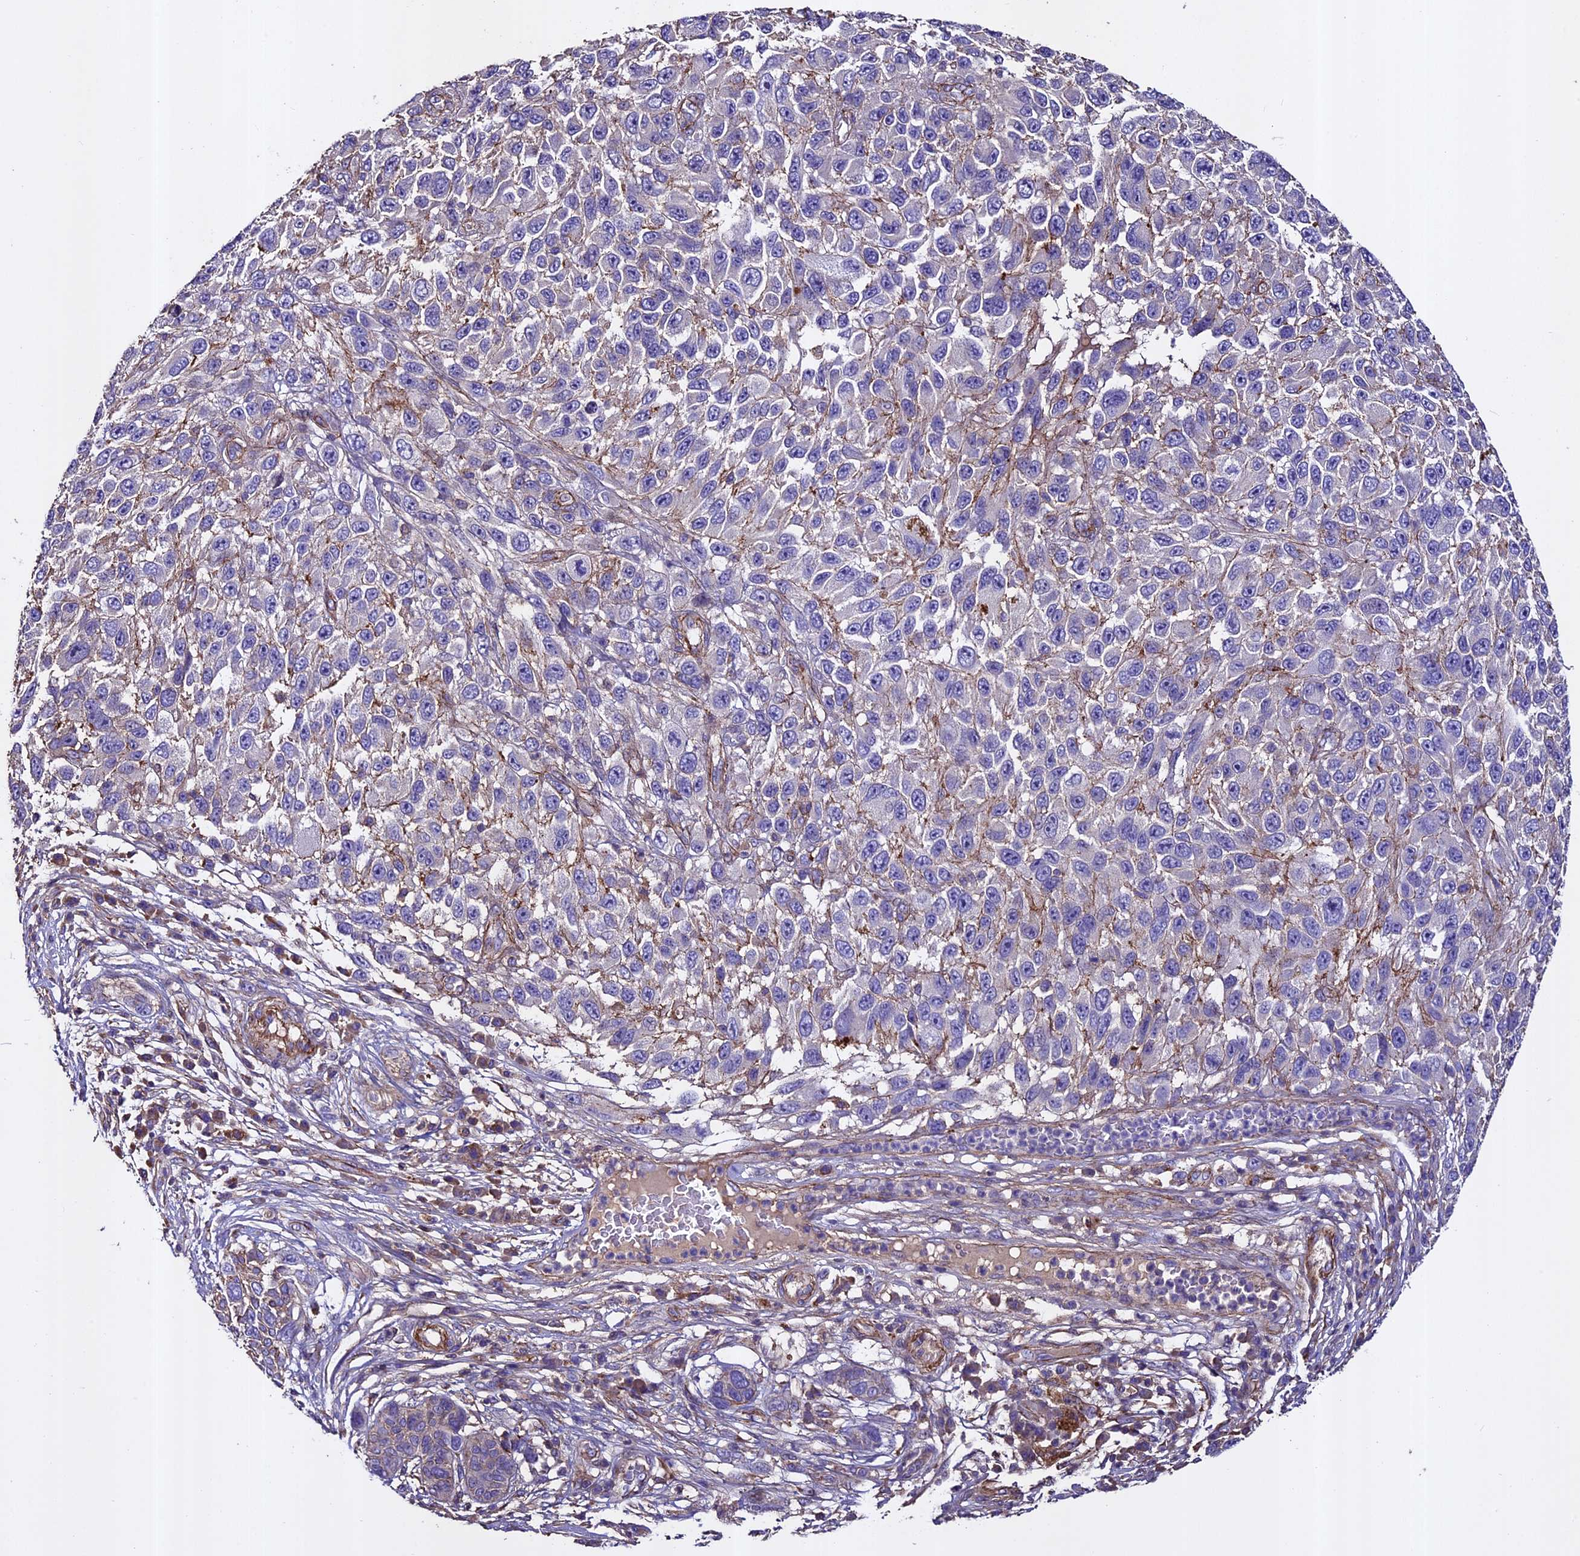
{"staining": {"intensity": "weak", "quantity": "25%-75%", "location": "cytoplasmic/membranous"}, "tissue": "melanoma", "cell_type": "Tumor cells", "image_type": "cancer", "snomed": [{"axis": "morphology", "description": "Malignant melanoma, NOS"}, {"axis": "topography", "description": "Skin"}], "caption": "Protein expression analysis of malignant melanoma demonstrates weak cytoplasmic/membranous staining in approximately 25%-75% of tumor cells. The staining was performed using DAB (3,3'-diaminobenzidine) to visualize the protein expression in brown, while the nuclei were stained in blue with hematoxylin (Magnification: 20x).", "gene": "EVA1B", "patient": {"sex": "female", "age": 96}}